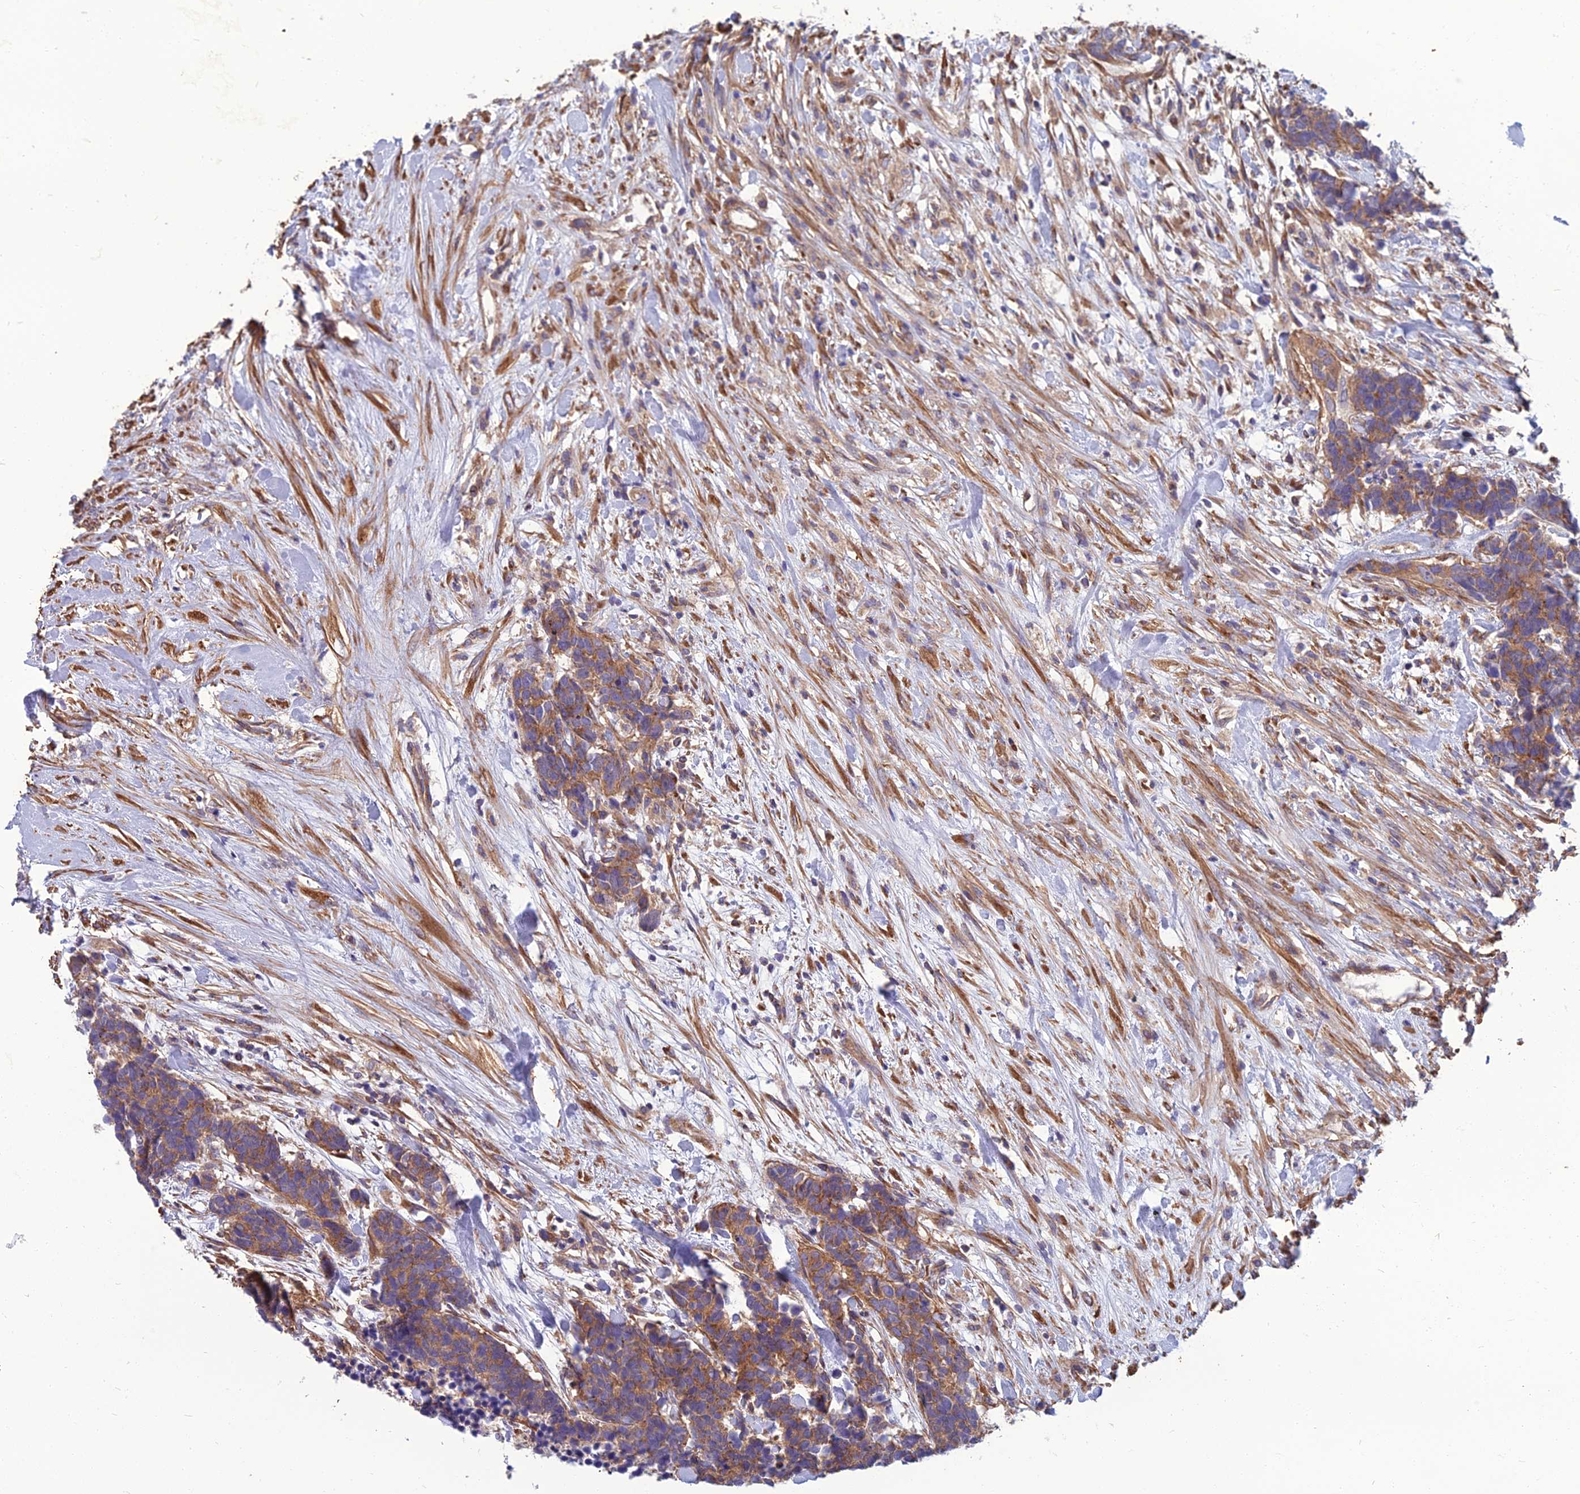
{"staining": {"intensity": "moderate", "quantity": ">75%", "location": "cytoplasmic/membranous"}, "tissue": "carcinoid", "cell_type": "Tumor cells", "image_type": "cancer", "snomed": [{"axis": "morphology", "description": "Carcinoma, NOS"}, {"axis": "morphology", "description": "Carcinoid, malignant, NOS"}, {"axis": "topography", "description": "Prostate"}], "caption": "Carcinoid (malignant) stained for a protein (brown) displays moderate cytoplasmic/membranous positive positivity in approximately >75% of tumor cells.", "gene": "WDR24", "patient": {"sex": "male", "age": 57}}